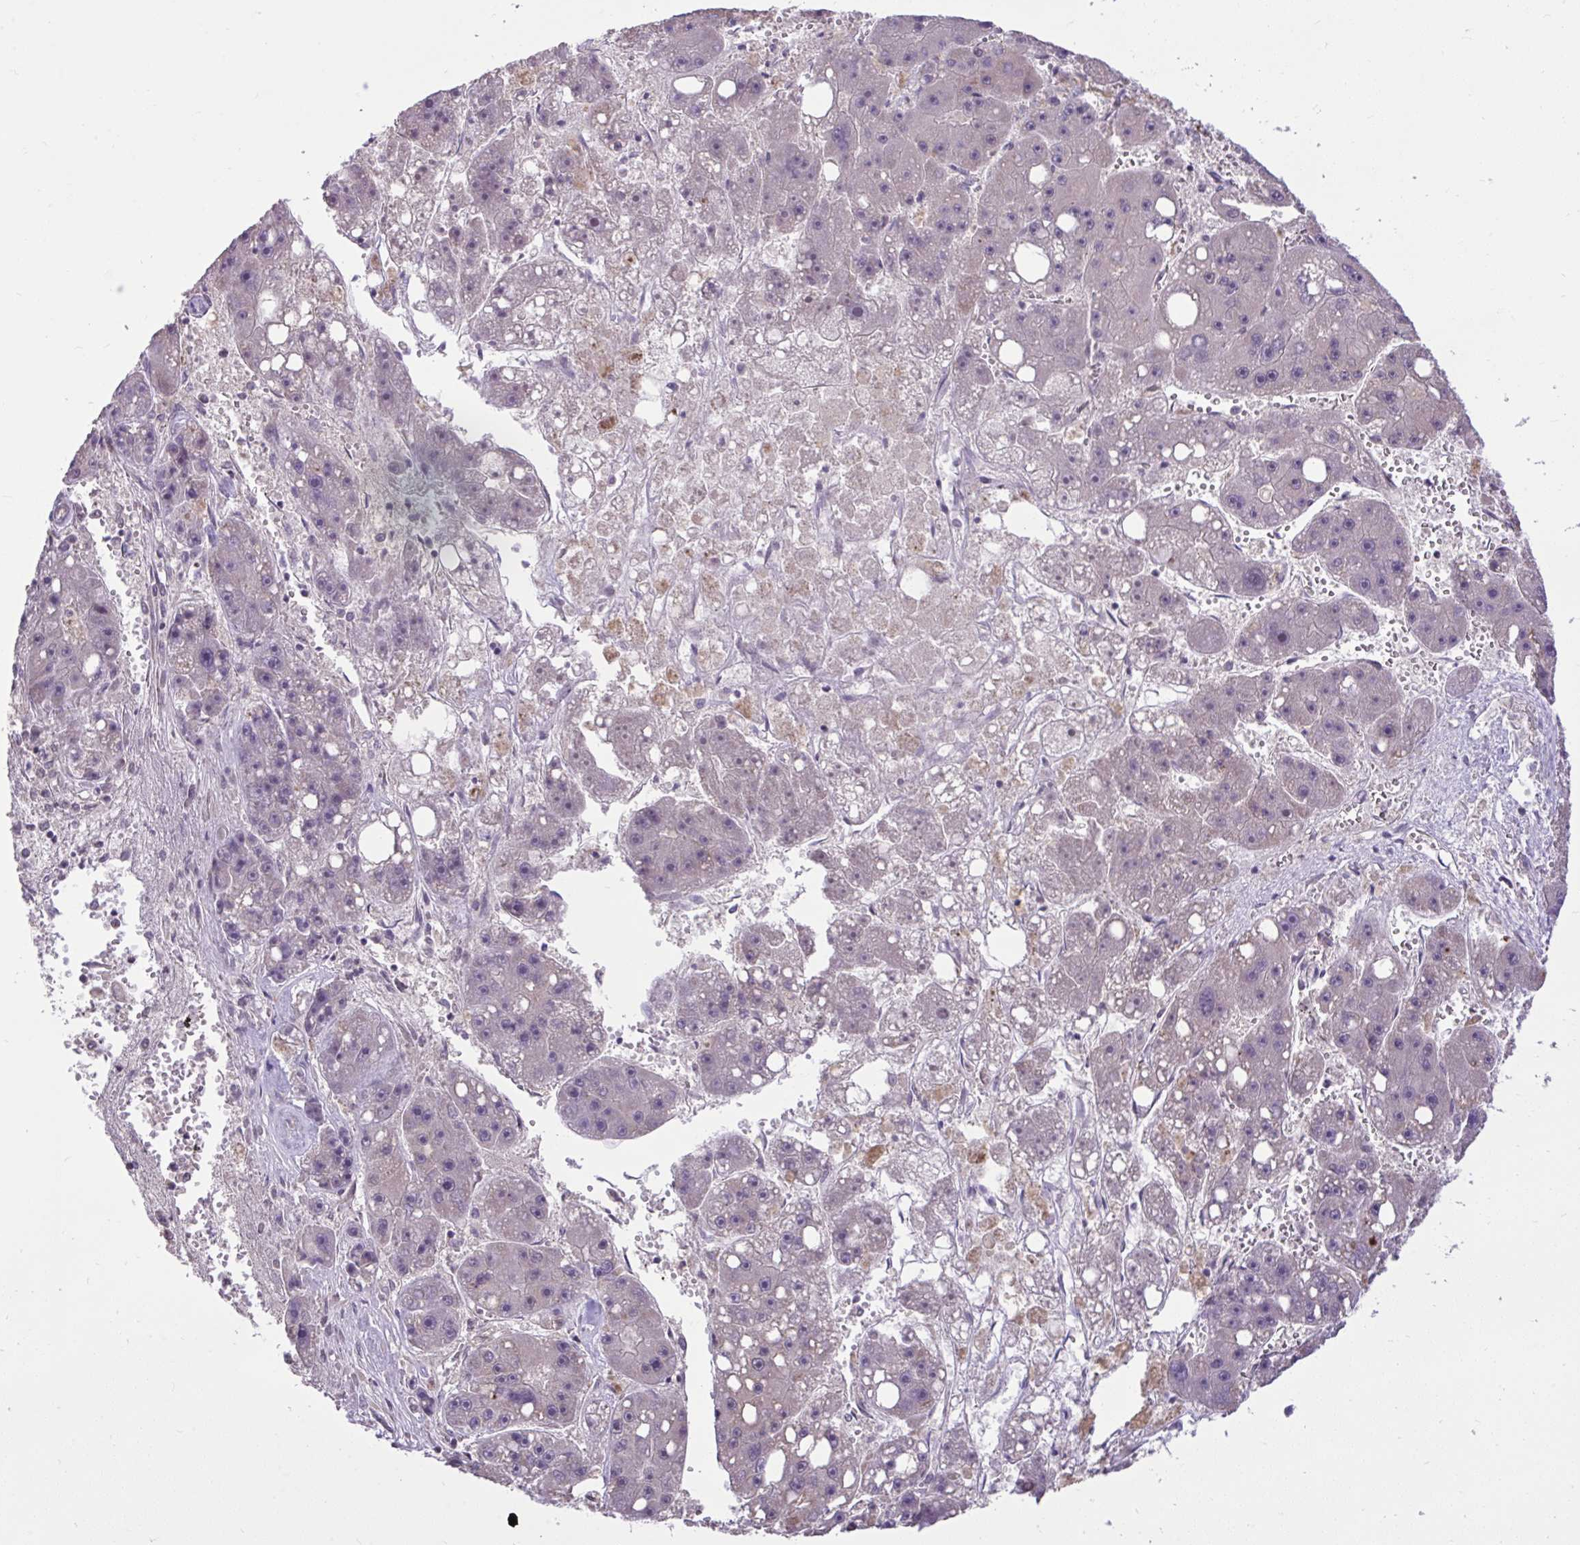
{"staining": {"intensity": "negative", "quantity": "none", "location": "none"}, "tissue": "liver cancer", "cell_type": "Tumor cells", "image_type": "cancer", "snomed": [{"axis": "morphology", "description": "Carcinoma, Hepatocellular, NOS"}, {"axis": "topography", "description": "Liver"}], "caption": "Tumor cells are negative for brown protein staining in liver cancer. (DAB (3,3'-diaminobenzidine) immunohistochemistry, high magnification).", "gene": "CYP20A1", "patient": {"sex": "female", "age": 61}}